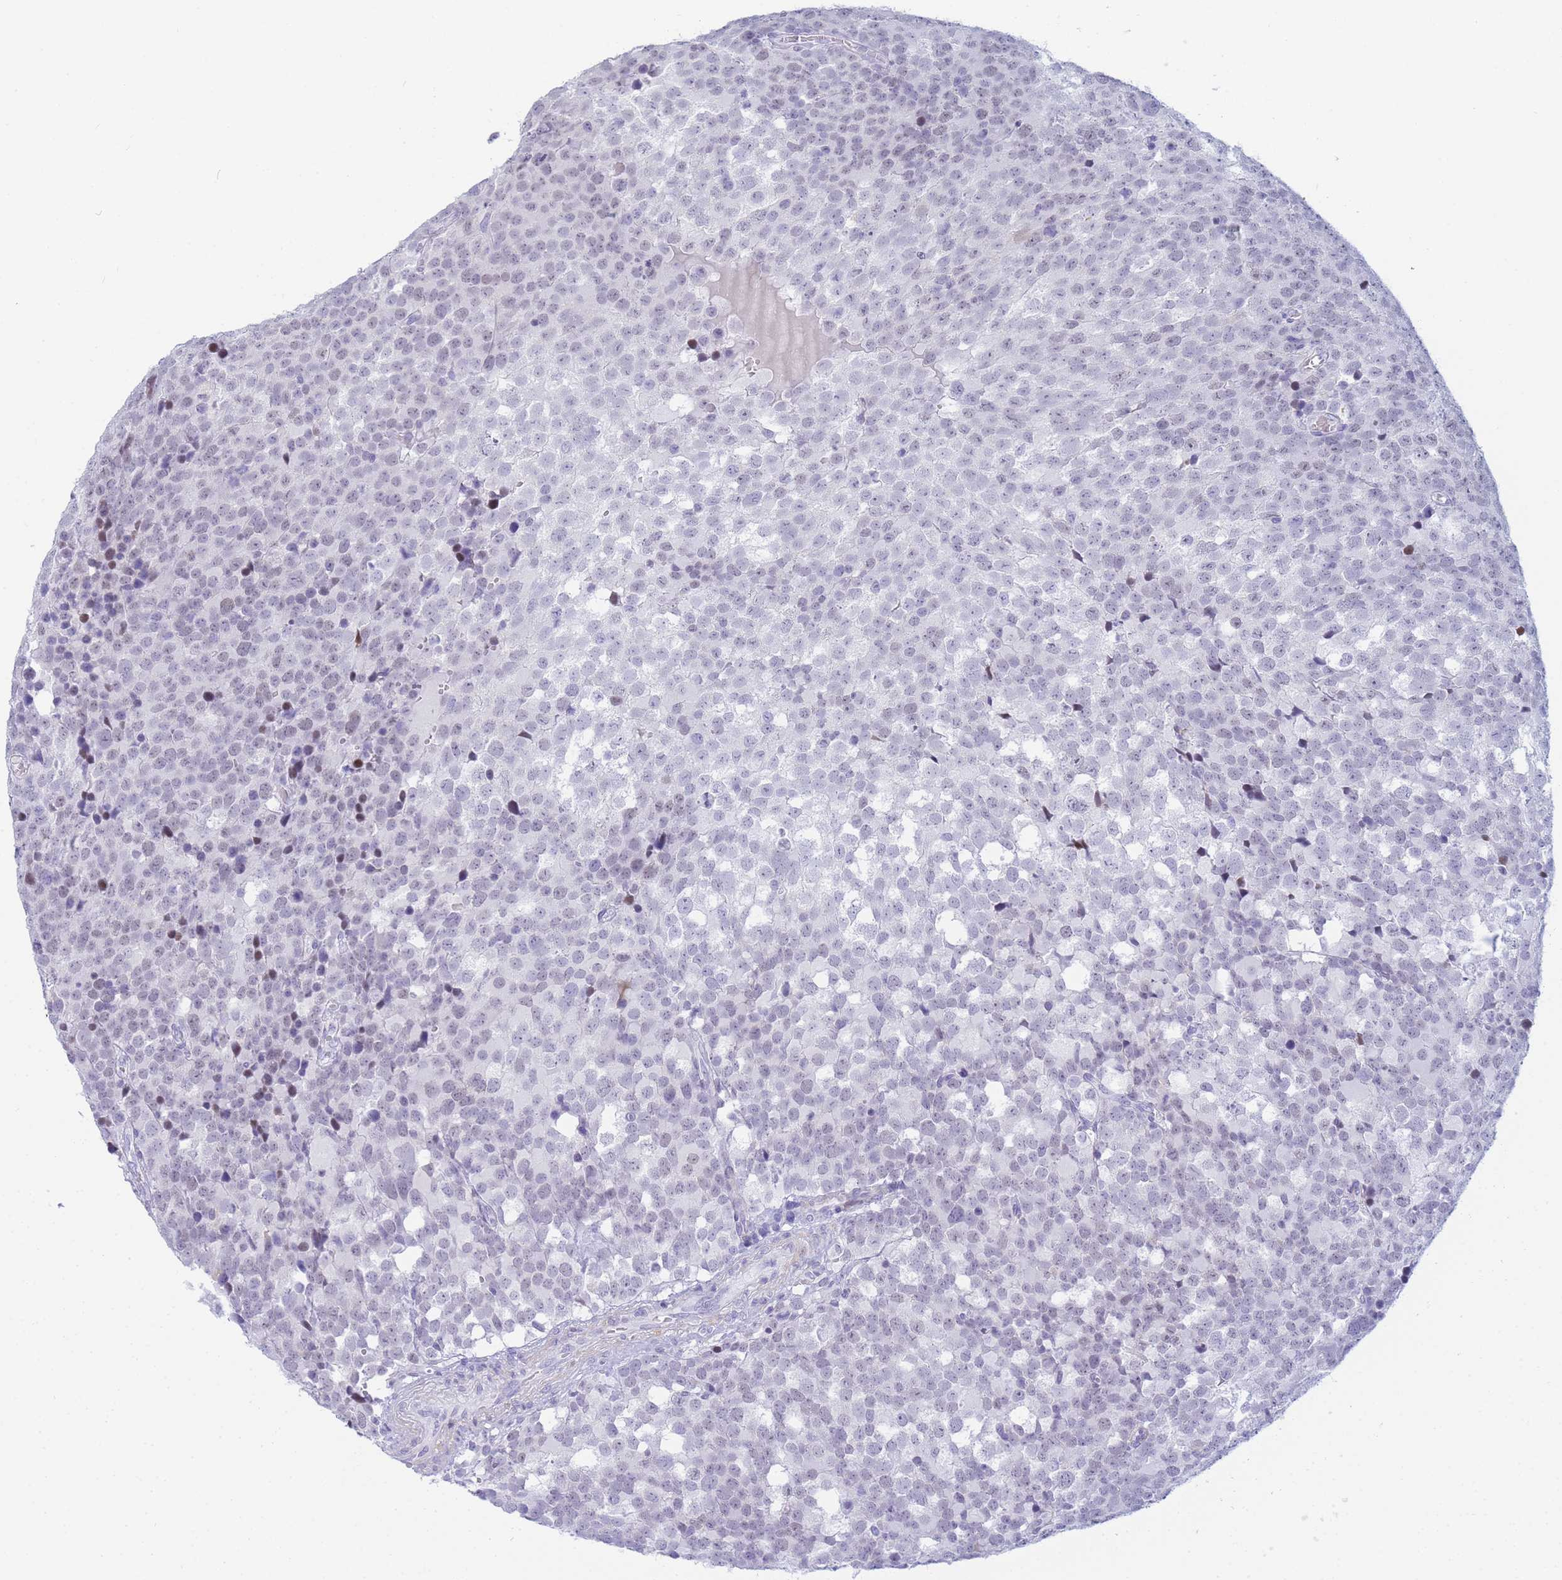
{"staining": {"intensity": "negative", "quantity": "none", "location": "none"}, "tissue": "testis cancer", "cell_type": "Tumor cells", "image_type": "cancer", "snomed": [{"axis": "morphology", "description": "Seminoma, NOS"}, {"axis": "topography", "description": "Testis"}], "caption": "High magnification brightfield microscopy of testis cancer (seminoma) stained with DAB (3,3'-diaminobenzidine) (brown) and counterstained with hematoxylin (blue): tumor cells show no significant positivity.", "gene": "SNX20", "patient": {"sex": "male", "age": 71}}